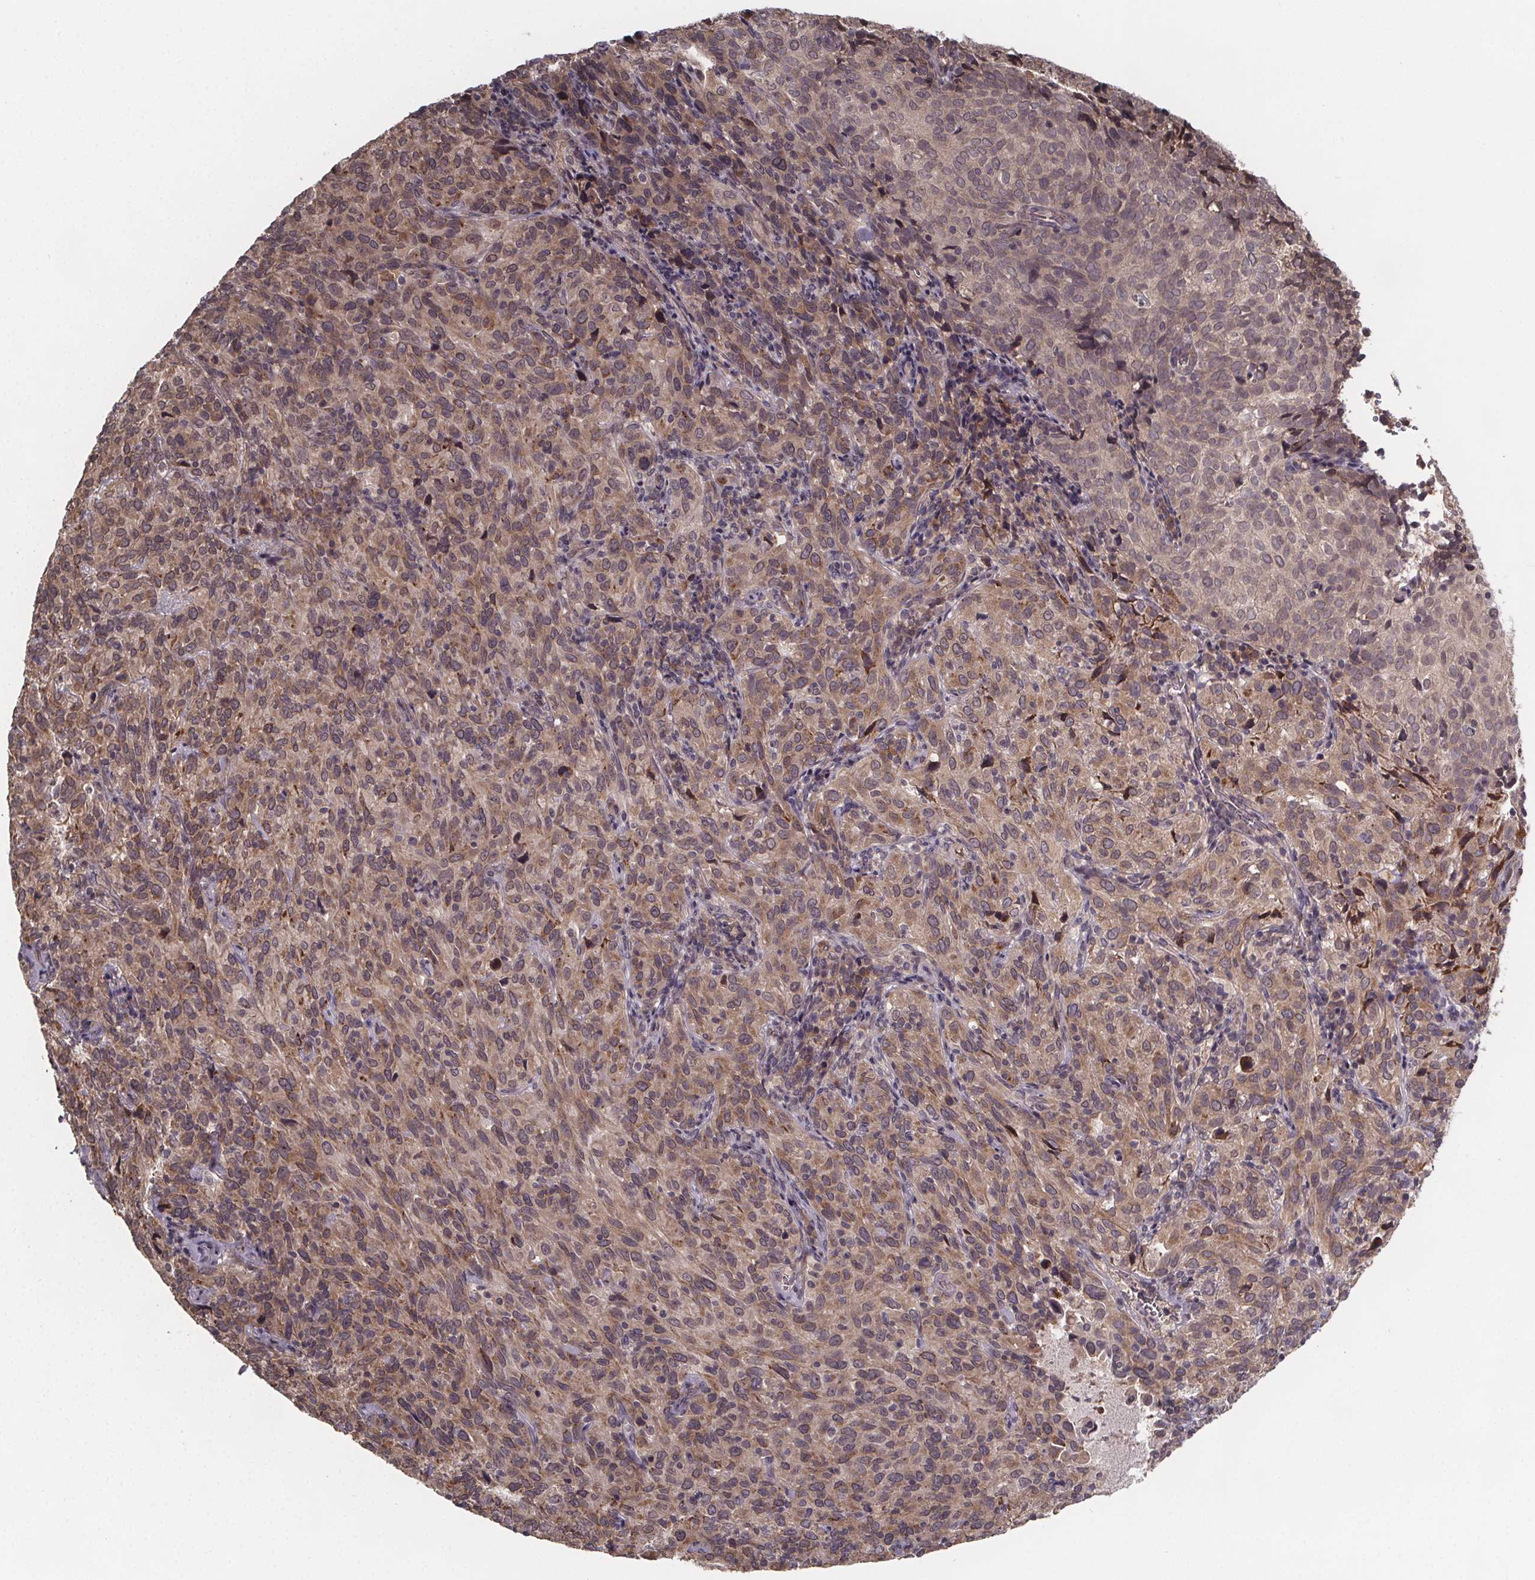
{"staining": {"intensity": "moderate", "quantity": ">75%", "location": "cytoplasmic/membranous"}, "tissue": "cervical cancer", "cell_type": "Tumor cells", "image_type": "cancer", "snomed": [{"axis": "morphology", "description": "Squamous cell carcinoma, NOS"}, {"axis": "topography", "description": "Cervix"}], "caption": "Squamous cell carcinoma (cervical) stained with DAB (3,3'-diaminobenzidine) immunohistochemistry (IHC) shows medium levels of moderate cytoplasmic/membranous expression in about >75% of tumor cells.", "gene": "SAT1", "patient": {"sex": "female", "age": 51}}